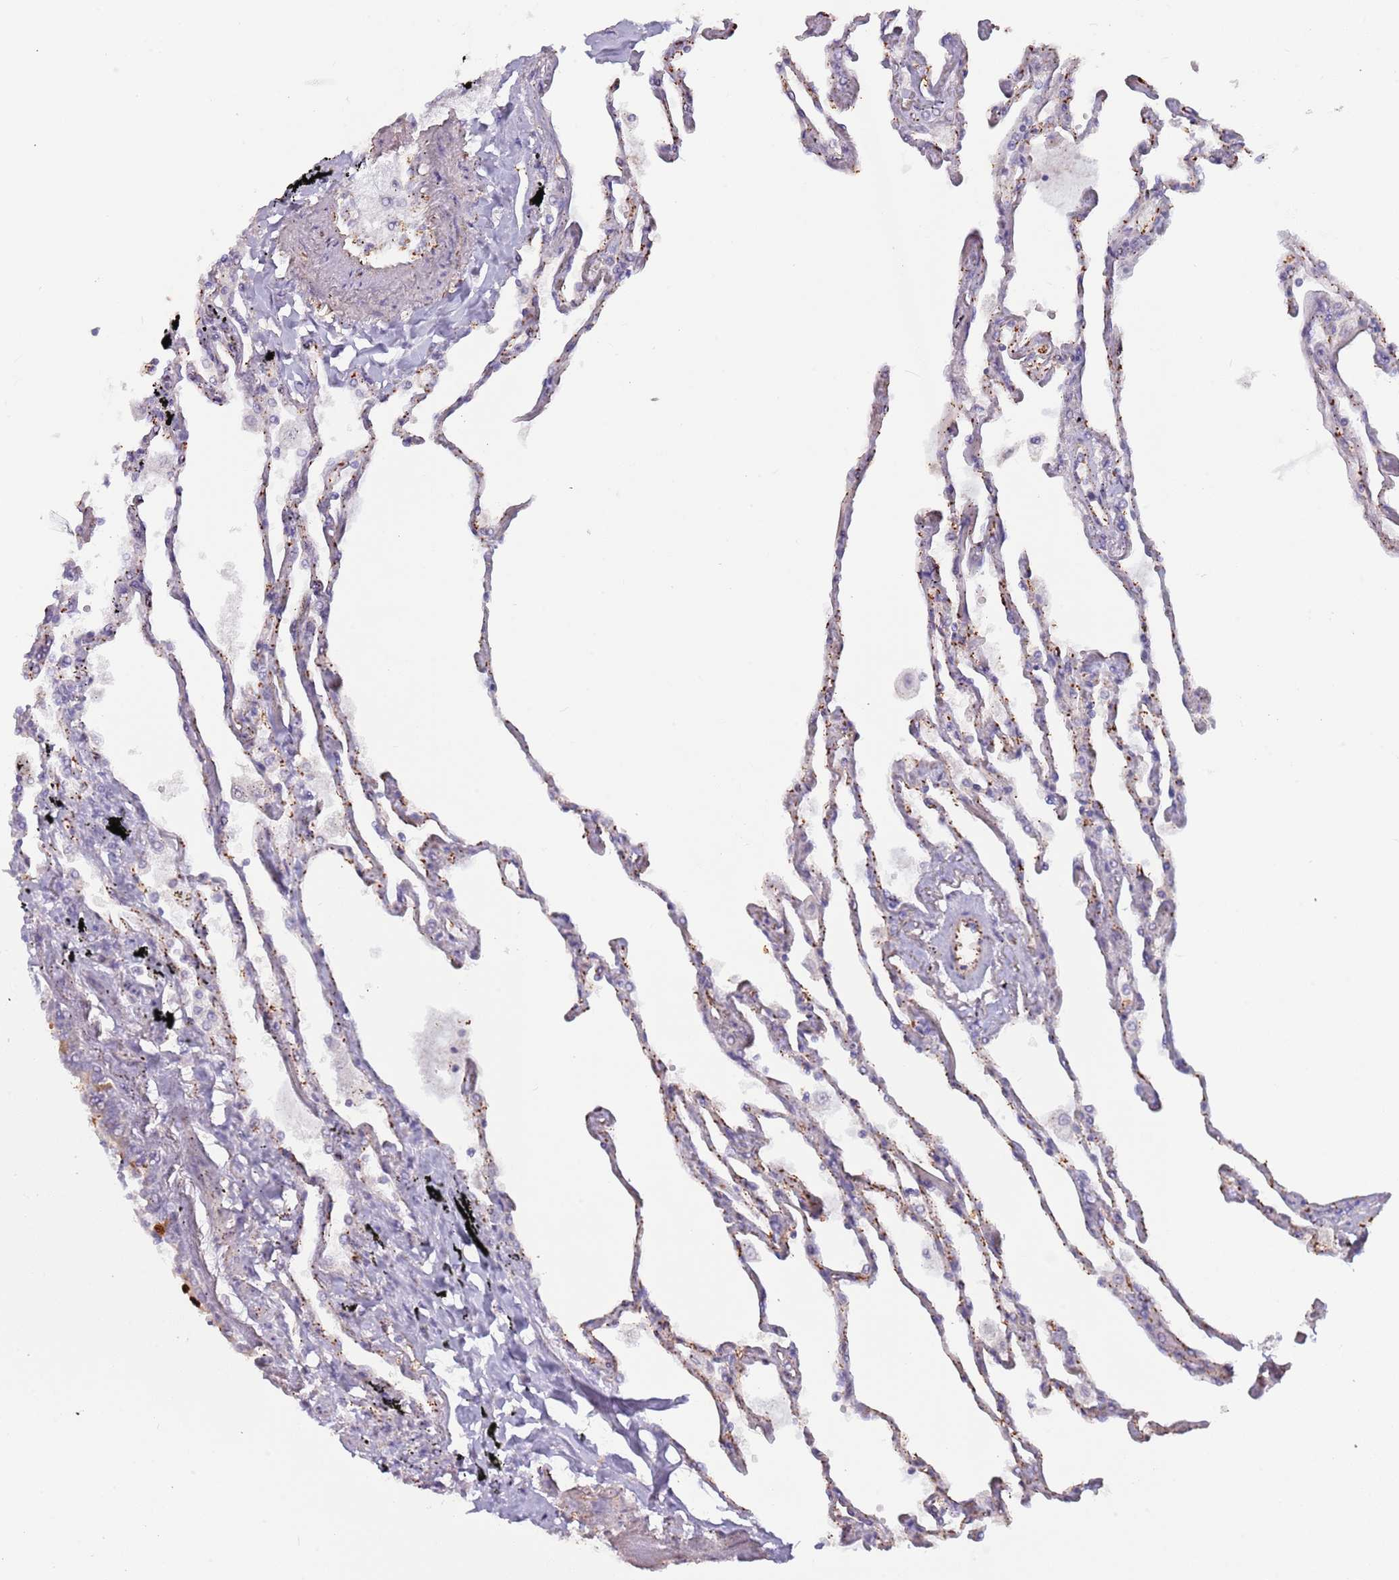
{"staining": {"intensity": "moderate", "quantity": ">75%", "location": "cytoplasmic/membranous"}, "tissue": "lung", "cell_type": "Alveolar cells", "image_type": "normal", "snomed": [{"axis": "morphology", "description": "Normal tissue, NOS"}, {"axis": "topography", "description": "Lung"}], "caption": "High-power microscopy captured an immunohistochemistry (IHC) micrograph of normal lung, revealing moderate cytoplasmic/membranous staining in approximately >75% of alveolar cells.", "gene": "LDHD", "patient": {"sex": "female", "age": 67}}